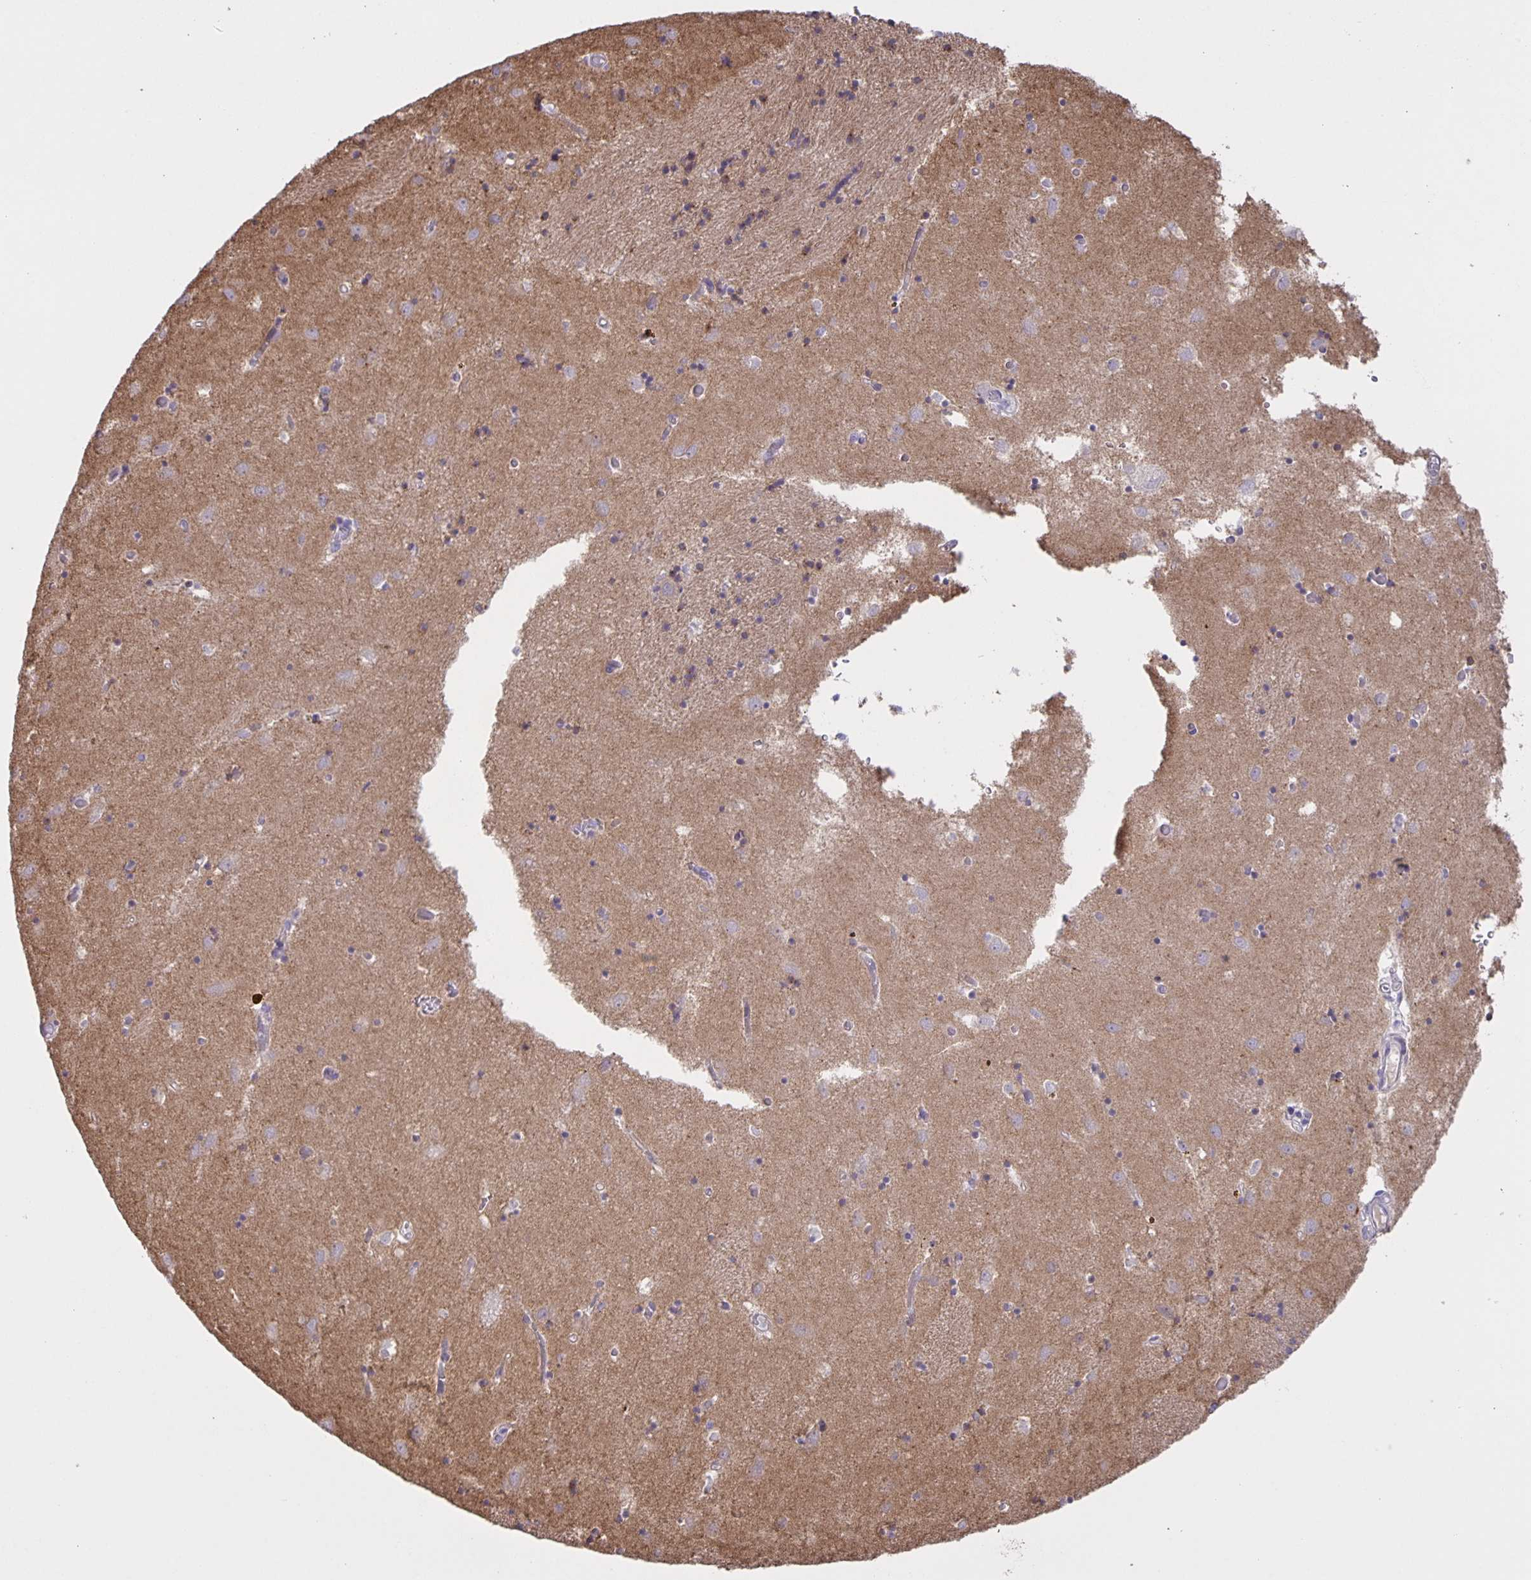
{"staining": {"intensity": "negative", "quantity": "none", "location": "none"}, "tissue": "caudate", "cell_type": "Glial cells", "image_type": "normal", "snomed": [{"axis": "morphology", "description": "Normal tissue, NOS"}, {"axis": "topography", "description": "Lateral ventricle wall"}], "caption": "Glial cells show no significant protein expression in unremarkable caudate. (DAB (3,3'-diaminobenzidine) immunohistochemistry (IHC), high magnification).", "gene": "SRCIN1", "patient": {"sex": "male", "age": 70}}